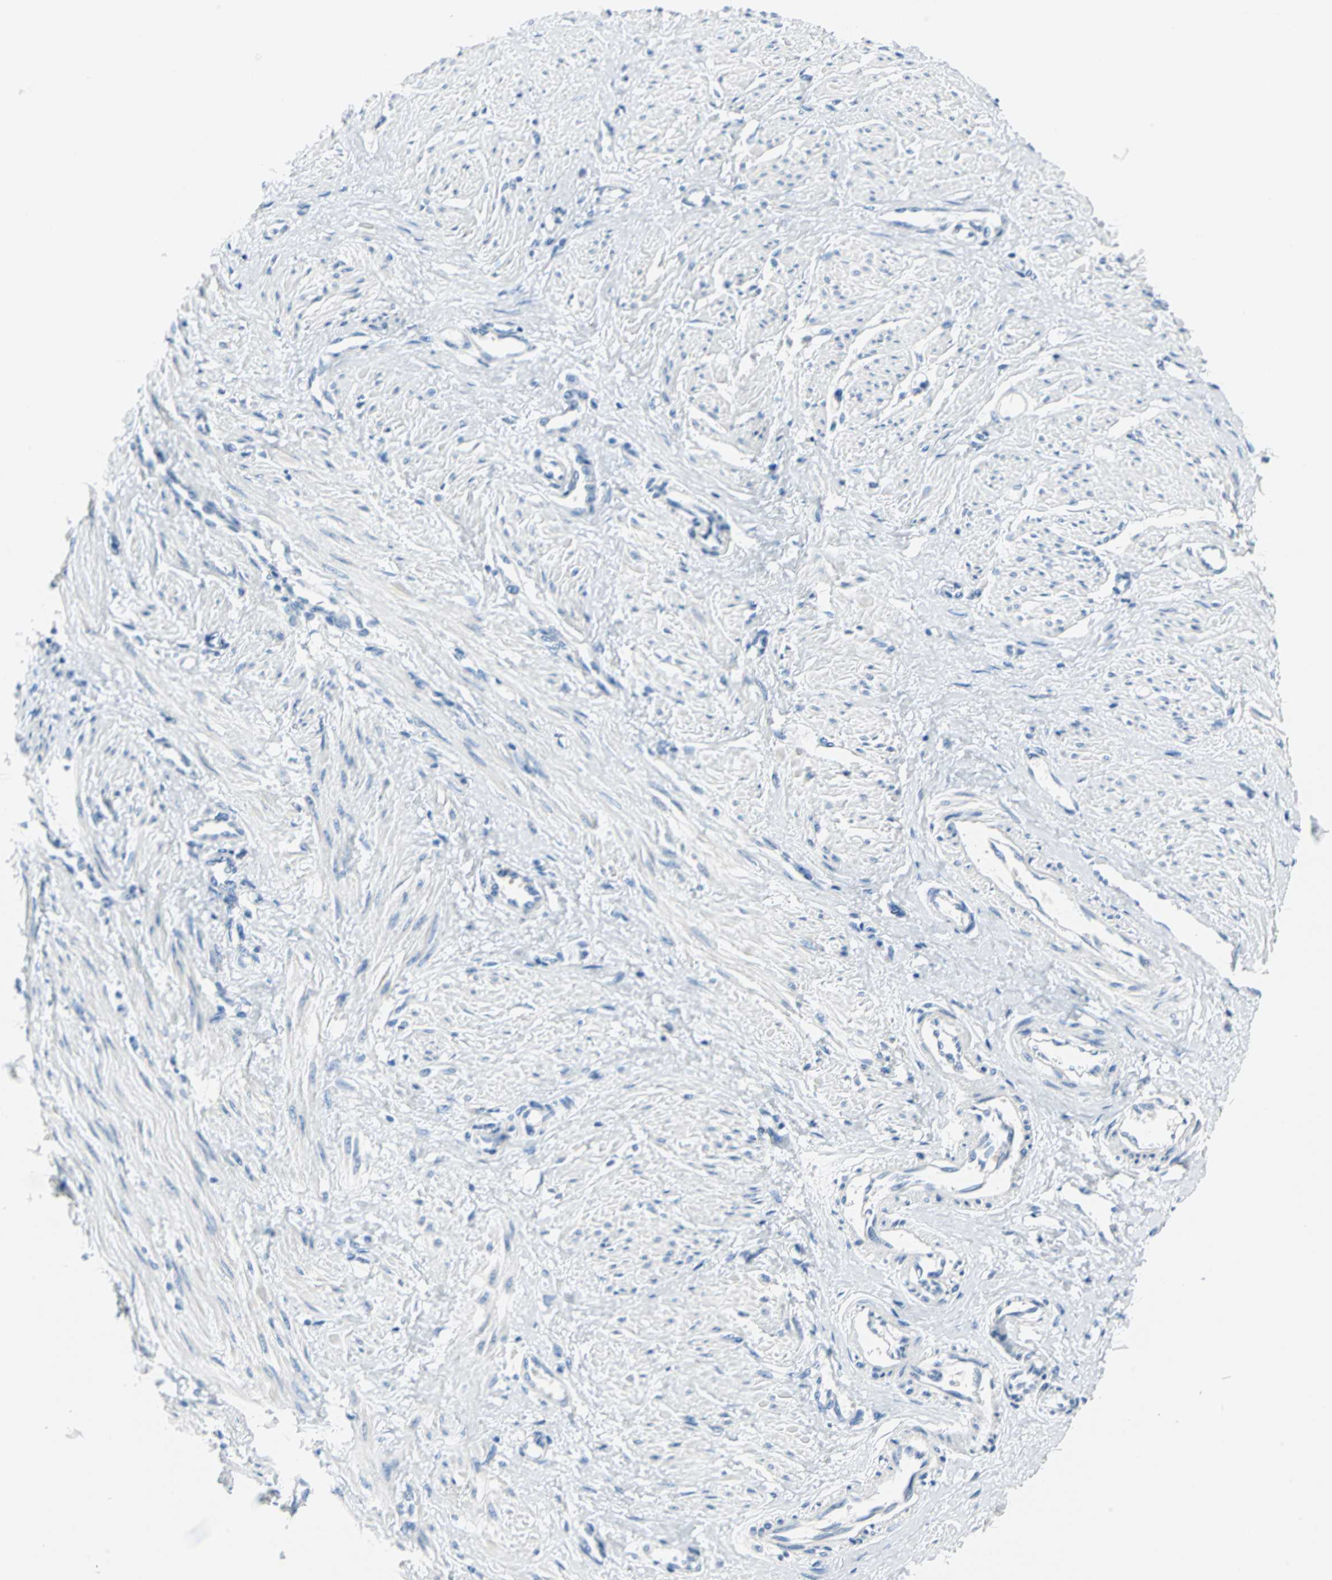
{"staining": {"intensity": "negative", "quantity": "none", "location": "none"}, "tissue": "smooth muscle", "cell_type": "Smooth muscle cells", "image_type": "normal", "snomed": [{"axis": "morphology", "description": "Normal tissue, NOS"}, {"axis": "topography", "description": "Smooth muscle"}, {"axis": "topography", "description": "Uterus"}], "caption": "A photomicrograph of human smooth muscle is negative for staining in smooth muscle cells. (Immunohistochemistry (ihc), brightfield microscopy, high magnification).", "gene": "SFN", "patient": {"sex": "female", "age": 39}}